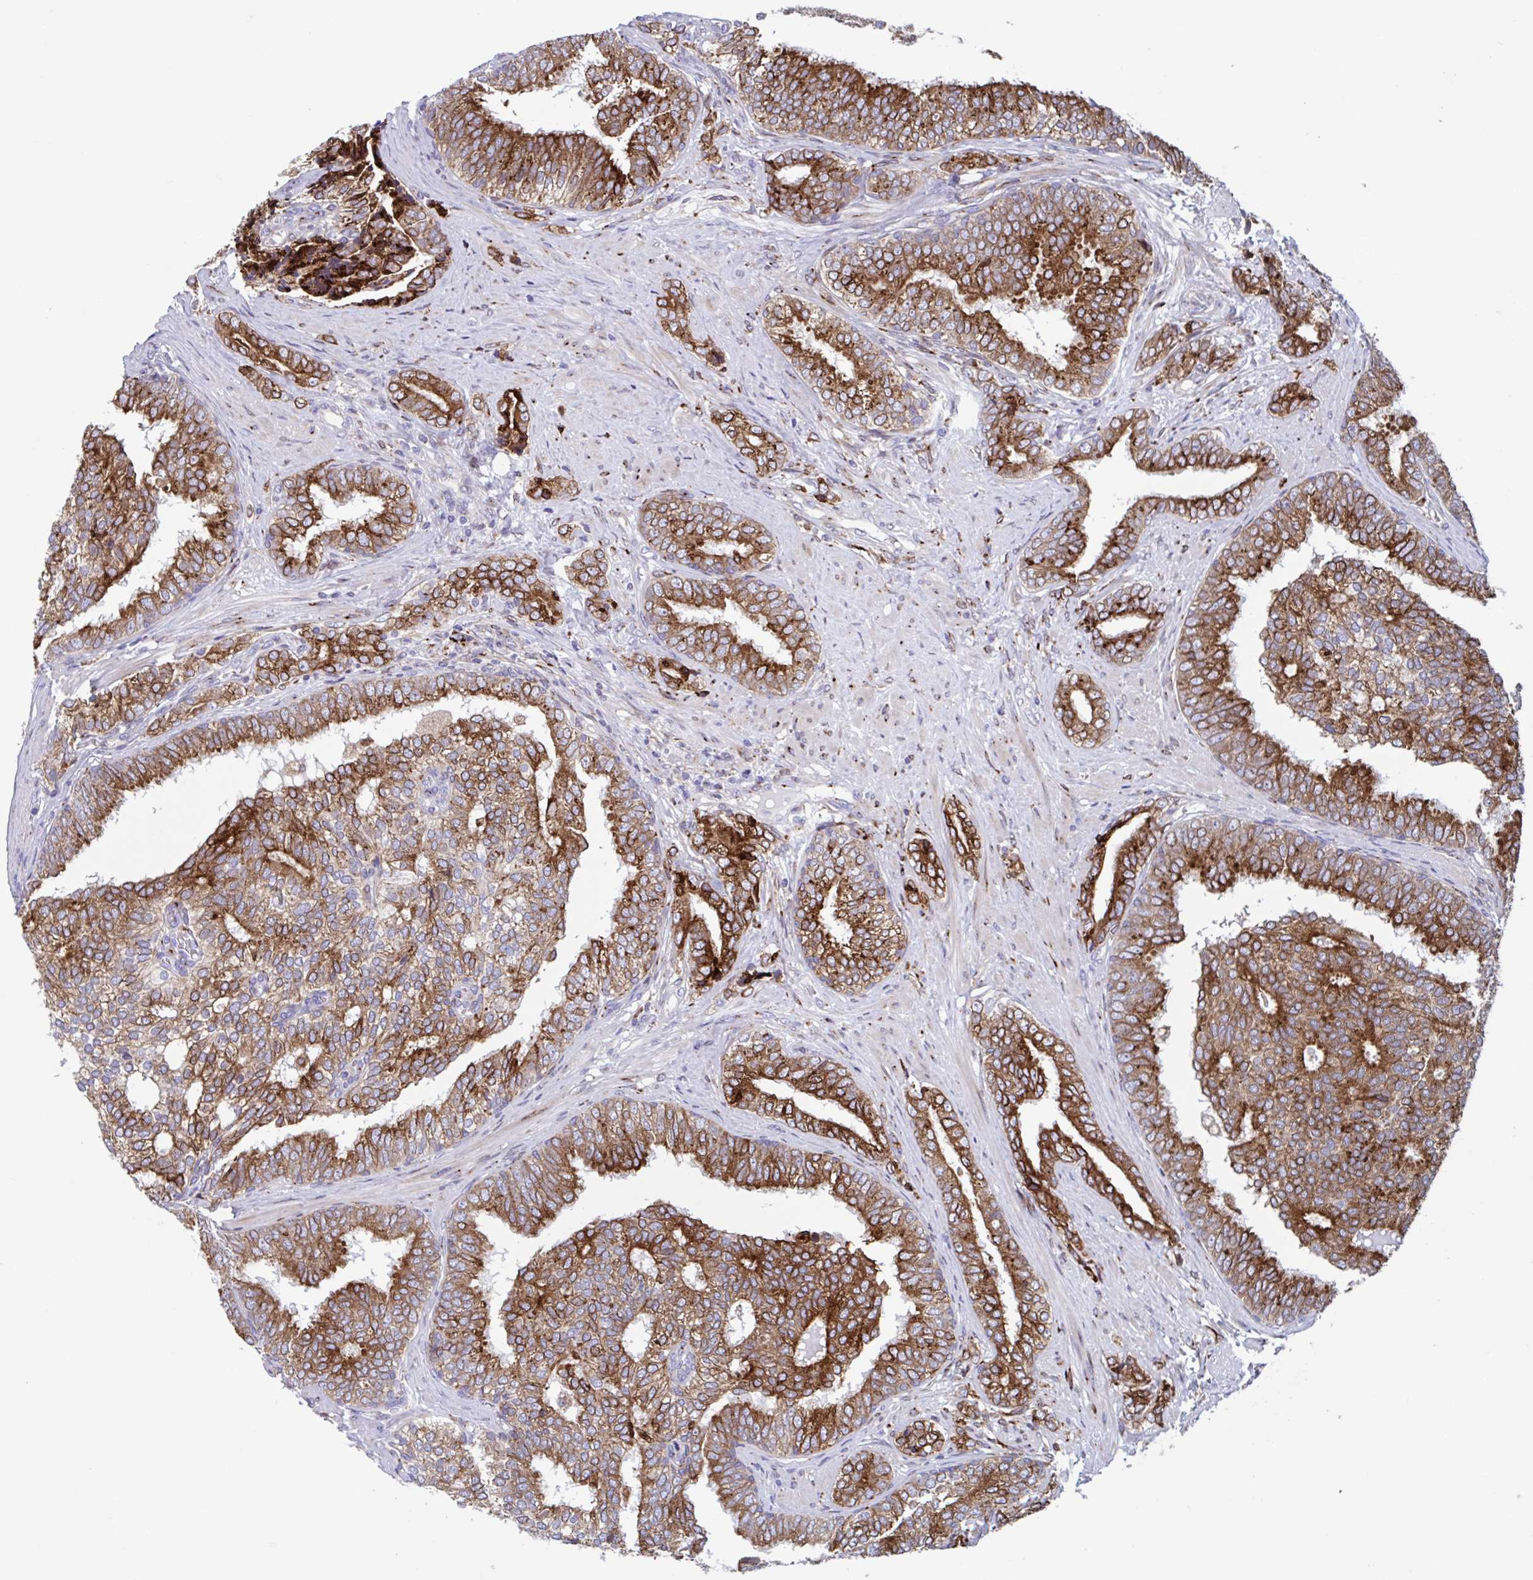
{"staining": {"intensity": "strong", "quantity": ">75%", "location": "cytoplasmic/membranous"}, "tissue": "prostate cancer", "cell_type": "Tumor cells", "image_type": "cancer", "snomed": [{"axis": "morphology", "description": "Adenocarcinoma, High grade"}, {"axis": "topography", "description": "Prostate"}], "caption": "The photomicrograph shows immunohistochemical staining of adenocarcinoma (high-grade) (prostate). There is strong cytoplasmic/membranous staining is appreciated in approximately >75% of tumor cells.", "gene": "RFK", "patient": {"sex": "male", "age": 72}}